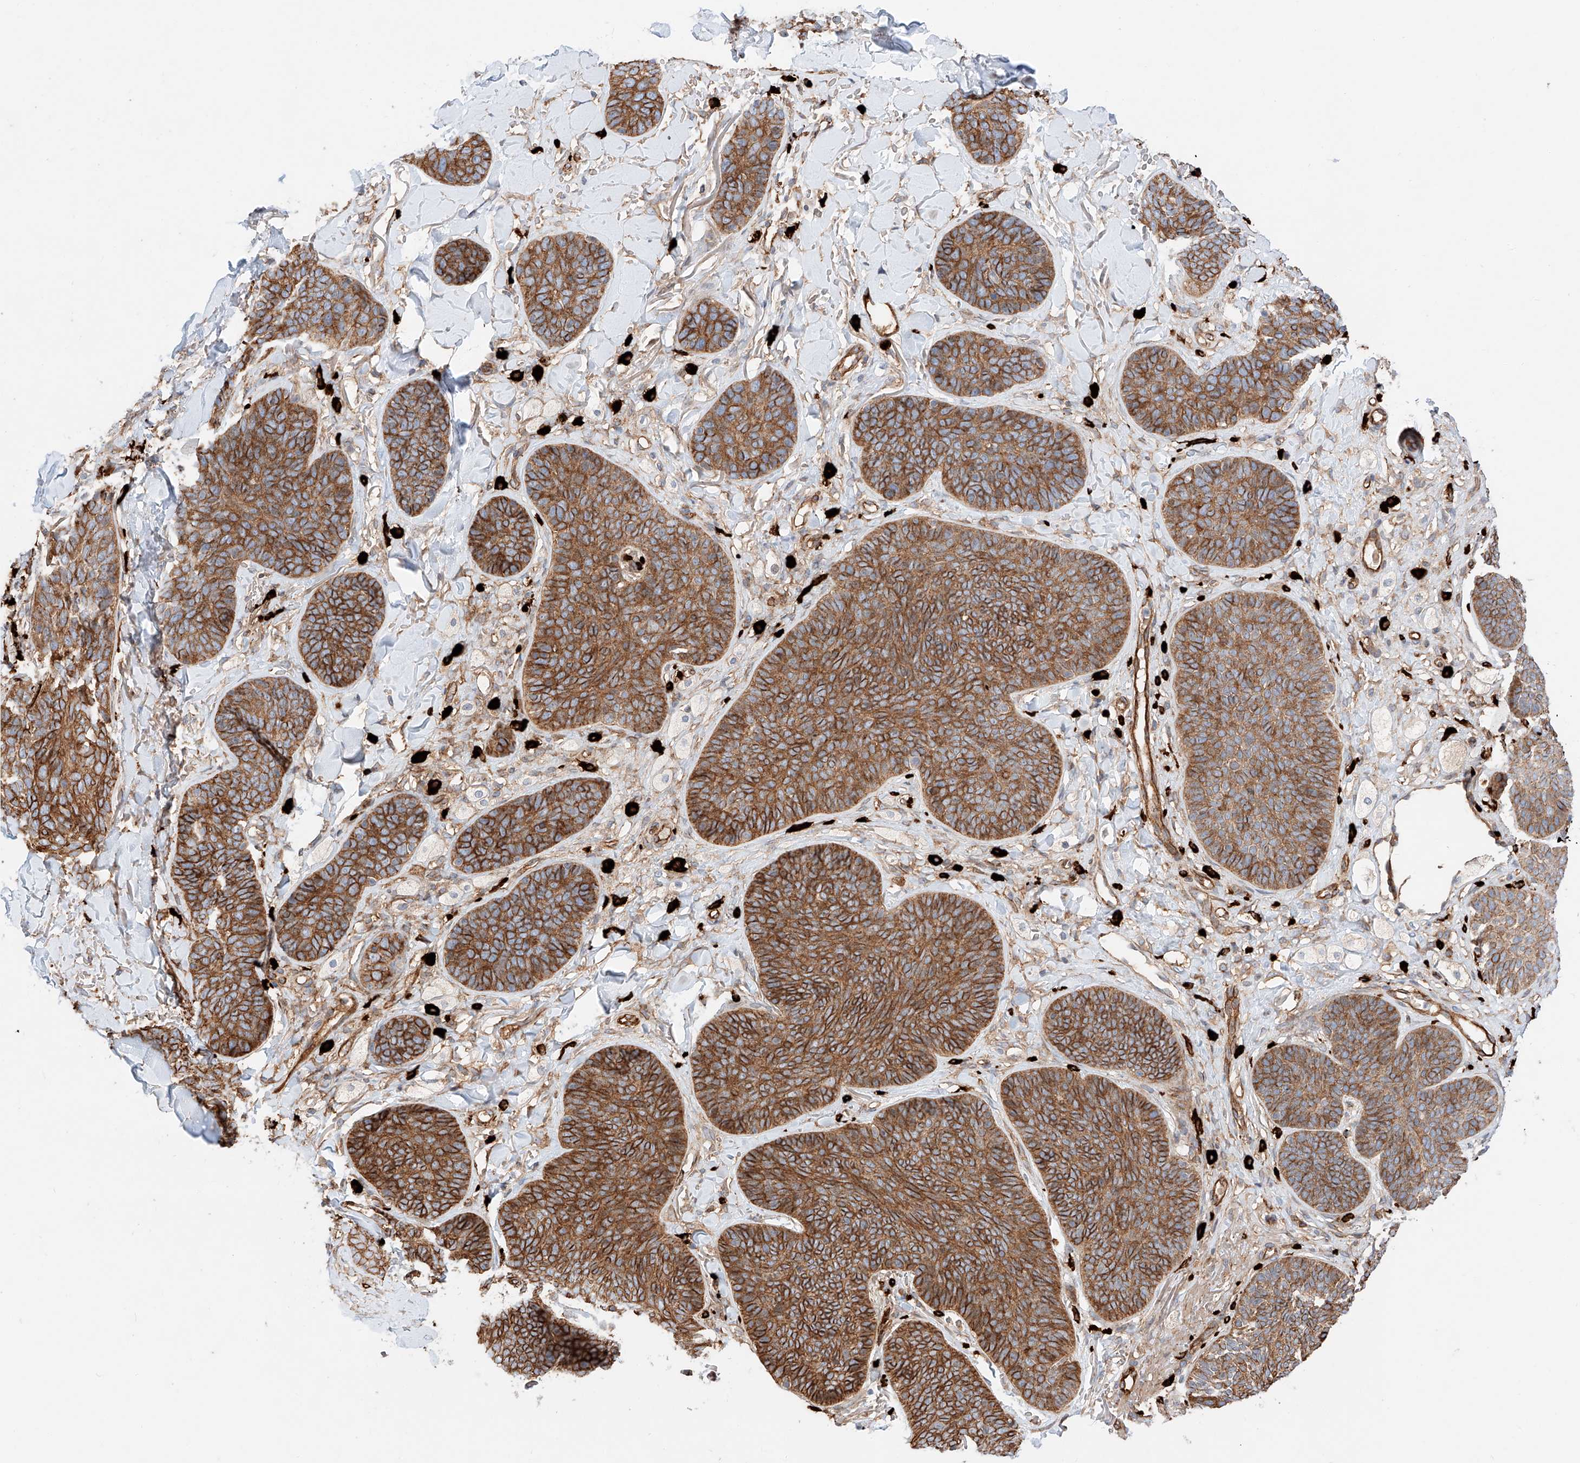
{"staining": {"intensity": "strong", "quantity": ">75%", "location": "cytoplasmic/membranous"}, "tissue": "skin cancer", "cell_type": "Tumor cells", "image_type": "cancer", "snomed": [{"axis": "morphology", "description": "Basal cell carcinoma"}, {"axis": "topography", "description": "Skin"}], "caption": "Immunohistochemistry image of neoplastic tissue: skin basal cell carcinoma stained using IHC demonstrates high levels of strong protein expression localized specifically in the cytoplasmic/membranous of tumor cells, appearing as a cytoplasmic/membranous brown color.", "gene": "MINDY4", "patient": {"sex": "male", "age": 85}}